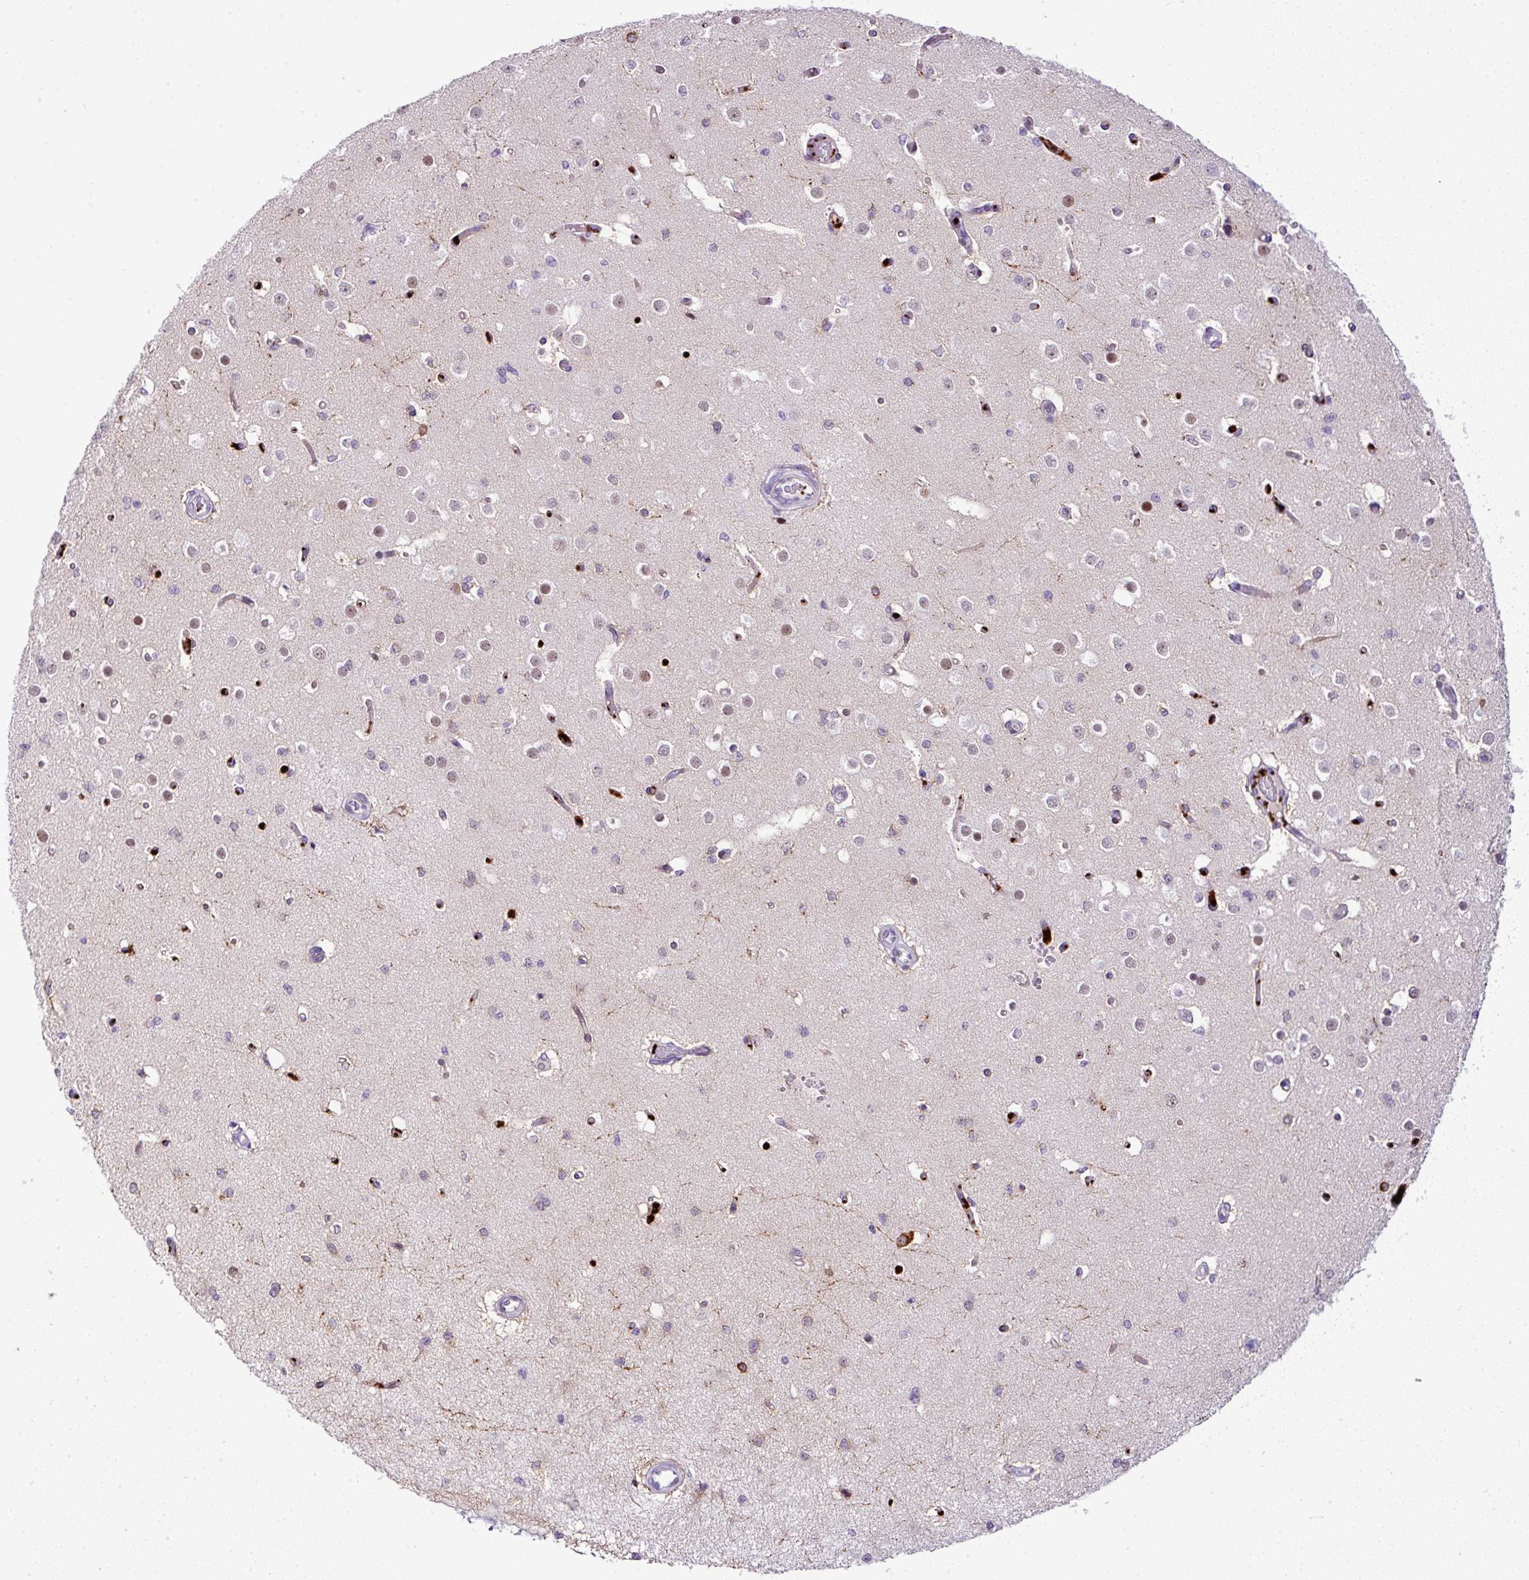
{"staining": {"intensity": "negative", "quantity": "none", "location": "none"}, "tissue": "cerebral cortex", "cell_type": "Endothelial cells", "image_type": "normal", "snomed": [{"axis": "morphology", "description": "Normal tissue, NOS"}, {"axis": "morphology", "description": "Inflammation, NOS"}, {"axis": "topography", "description": "Cerebral cortex"}], "caption": "High power microscopy photomicrograph of an immunohistochemistry image of benign cerebral cortex, revealing no significant expression in endothelial cells.", "gene": "CMTM5", "patient": {"sex": "male", "age": 6}}